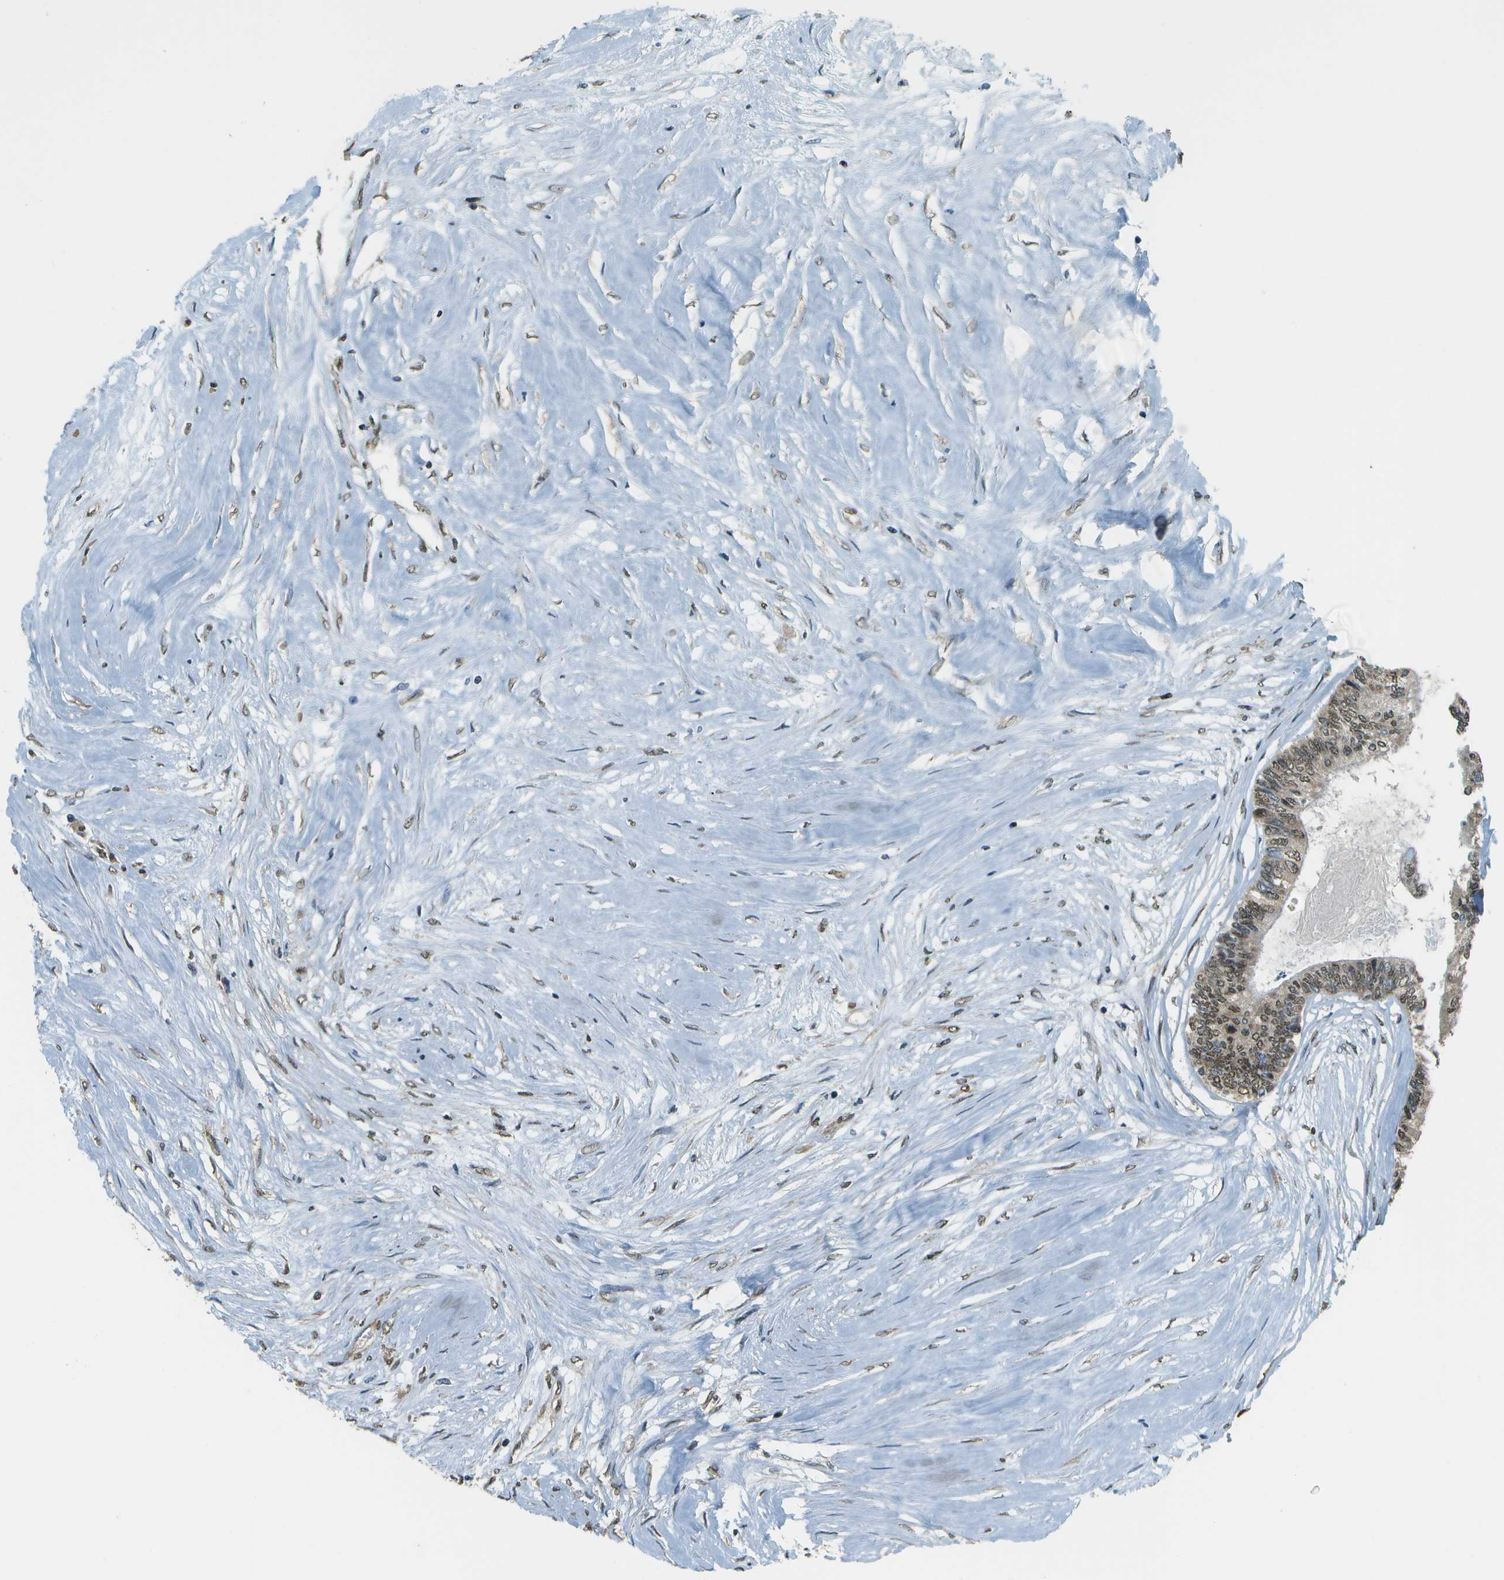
{"staining": {"intensity": "moderate", "quantity": ">75%", "location": "nuclear"}, "tissue": "colorectal cancer", "cell_type": "Tumor cells", "image_type": "cancer", "snomed": [{"axis": "morphology", "description": "Adenocarcinoma, NOS"}, {"axis": "topography", "description": "Rectum"}], "caption": "Colorectal cancer (adenocarcinoma) tissue exhibits moderate nuclear positivity in about >75% of tumor cells, visualized by immunohistochemistry. Ihc stains the protein in brown and the nuclei are stained blue.", "gene": "ABL2", "patient": {"sex": "male", "age": 63}}